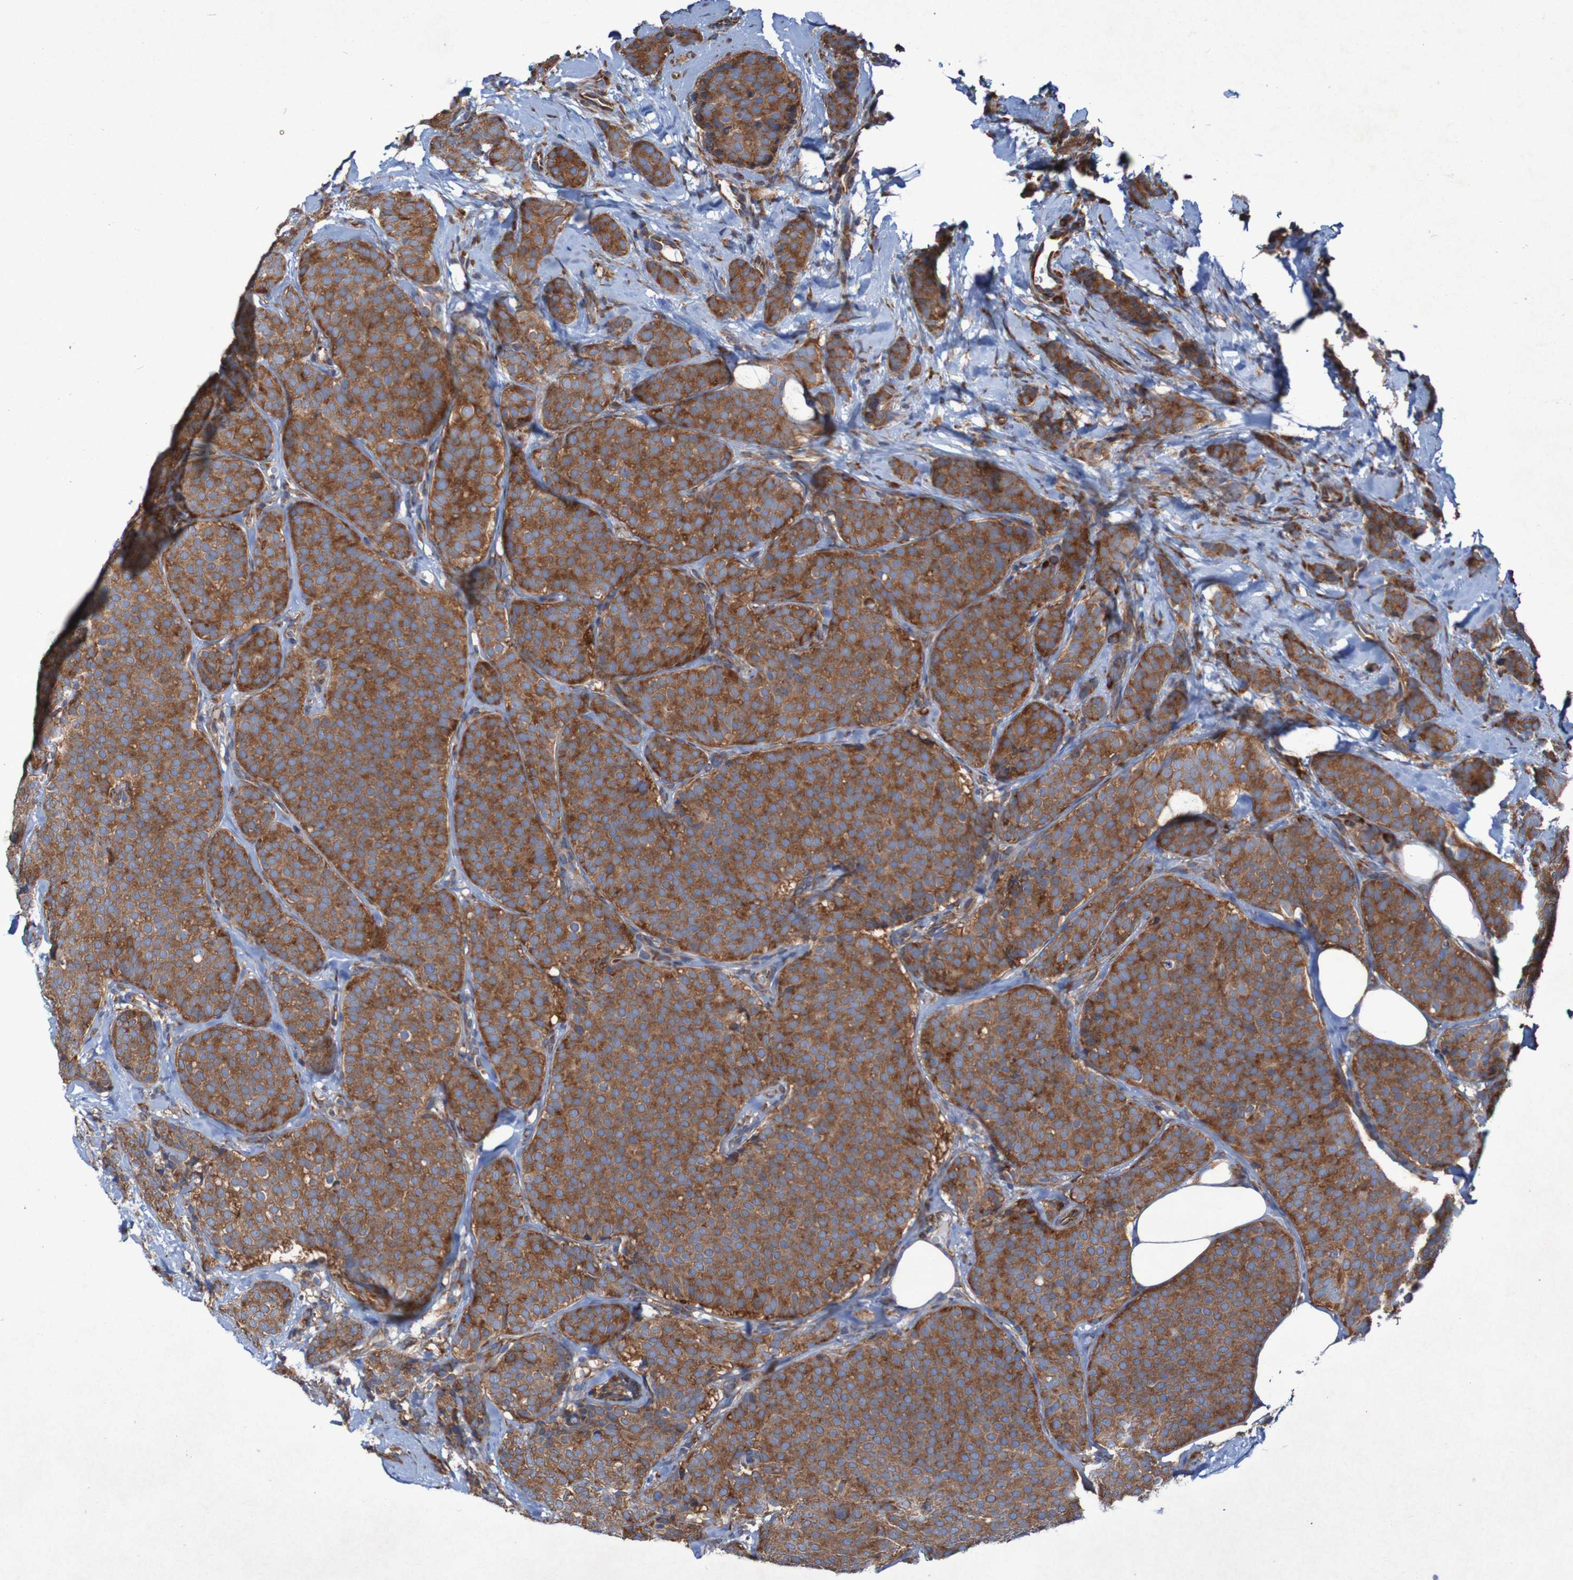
{"staining": {"intensity": "strong", "quantity": ">75%", "location": "cytoplasmic/membranous"}, "tissue": "breast cancer", "cell_type": "Tumor cells", "image_type": "cancer", "snomed": [{"axis": "morphology", "description": "Lobular carcinoma"}, {"axis": "topography", "description": "Skin"}, {"axis": "topography", "description": "Breast"}], "caption": "The photomicrograph demonstrates a brown stain indicating the presence of a protein in the cytoplasmic/membranous of tumor cells in breast lobular carcinoma.", "gene": "RPL10", "patient": {"sex": "female", "age": 46}}